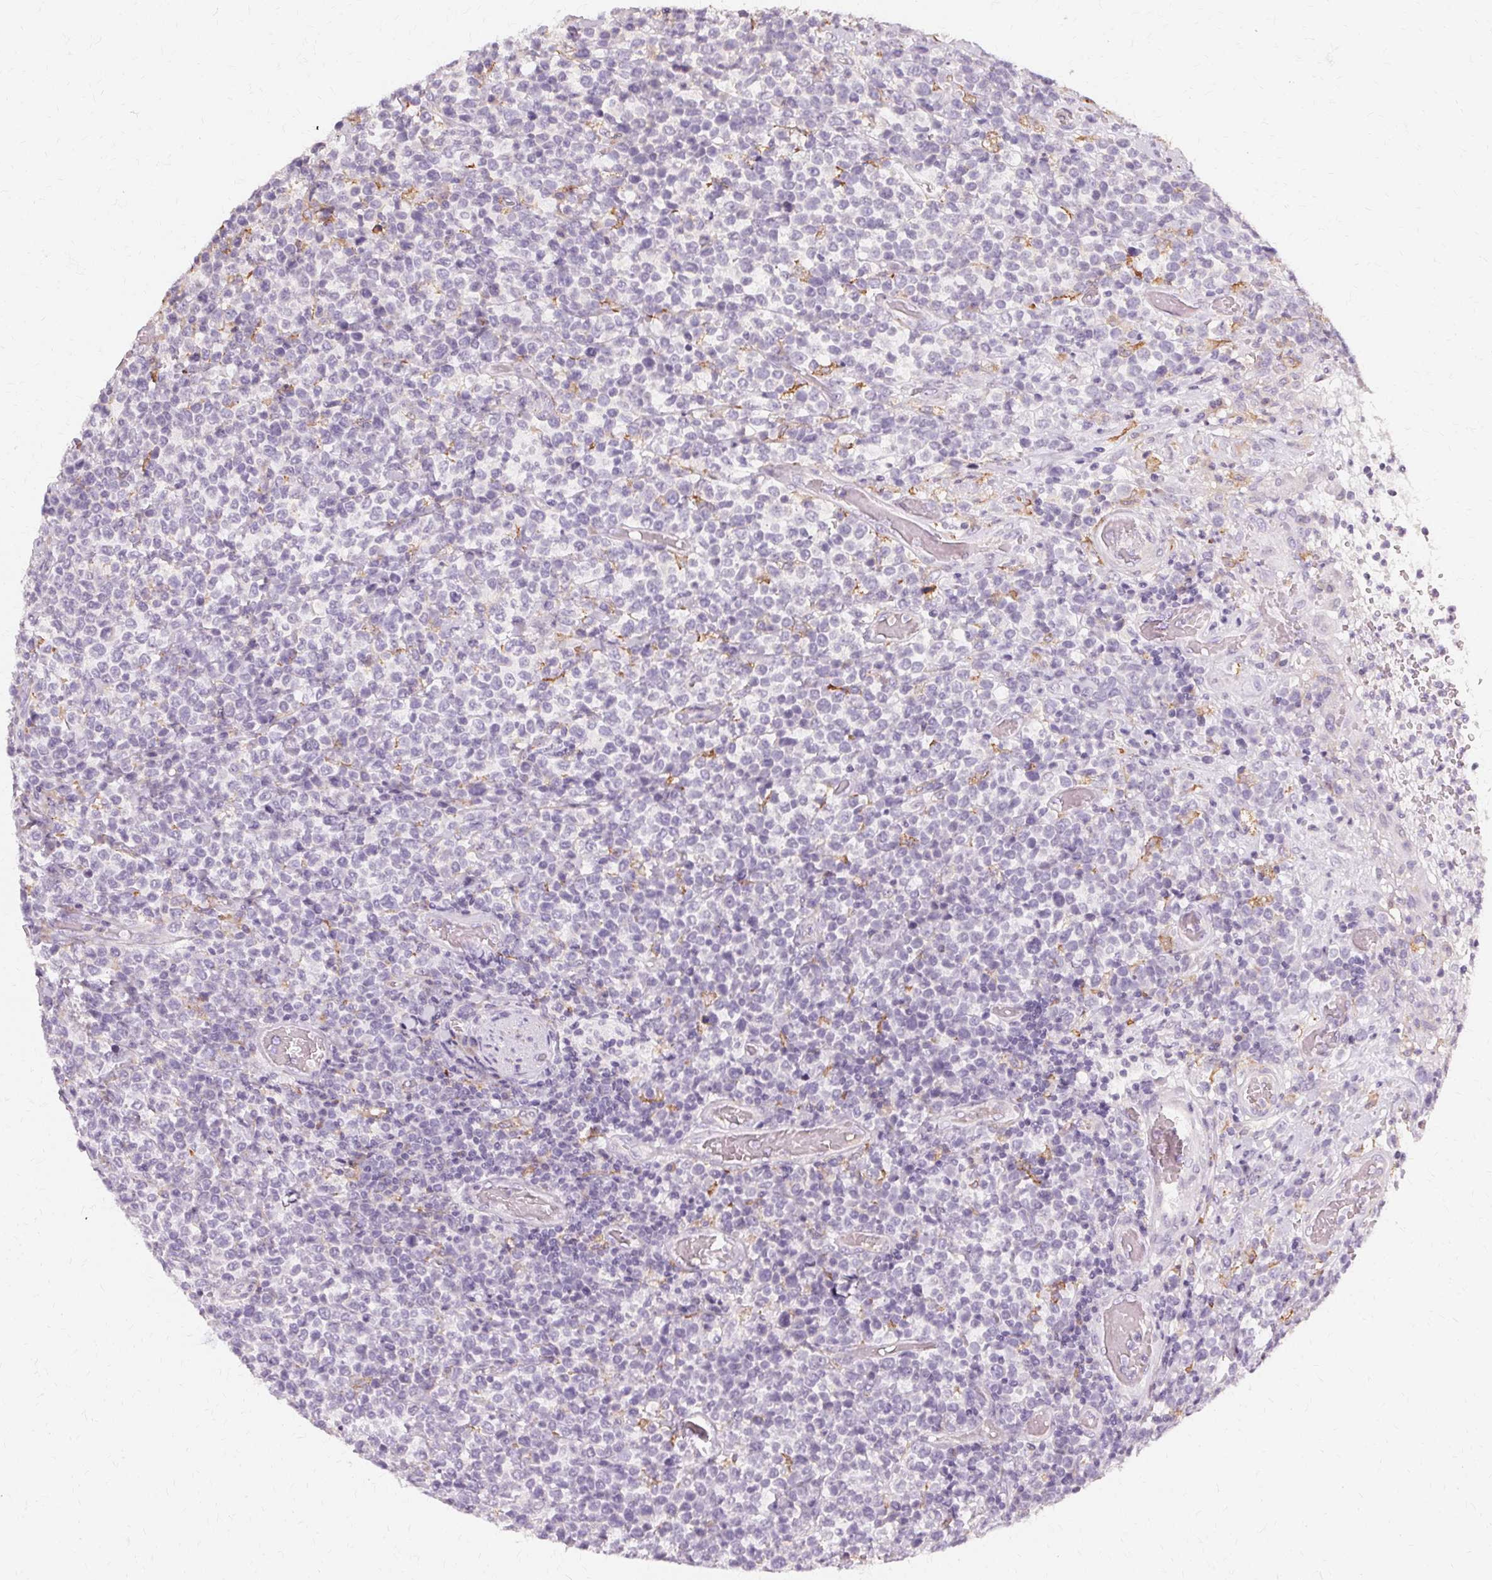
{"staining": {"intensity": "negative", "quantity": "none", "location": "none"}, "tissue": "lymphoma", "cell_type": "Tumor cells", "image_type": "cancer", "snomed": [{"axis": "morphology", "description": "Malignant lymphoma, non-Hodgkin's type, High grade"}, {"axis": "topography", "description": "Soft tissue"}], "caption": "IHC of lymphoma reveals no expression in tumor cells.", "gene": "IFNGR1", "patient": {"sex": "female", "age": 56}}